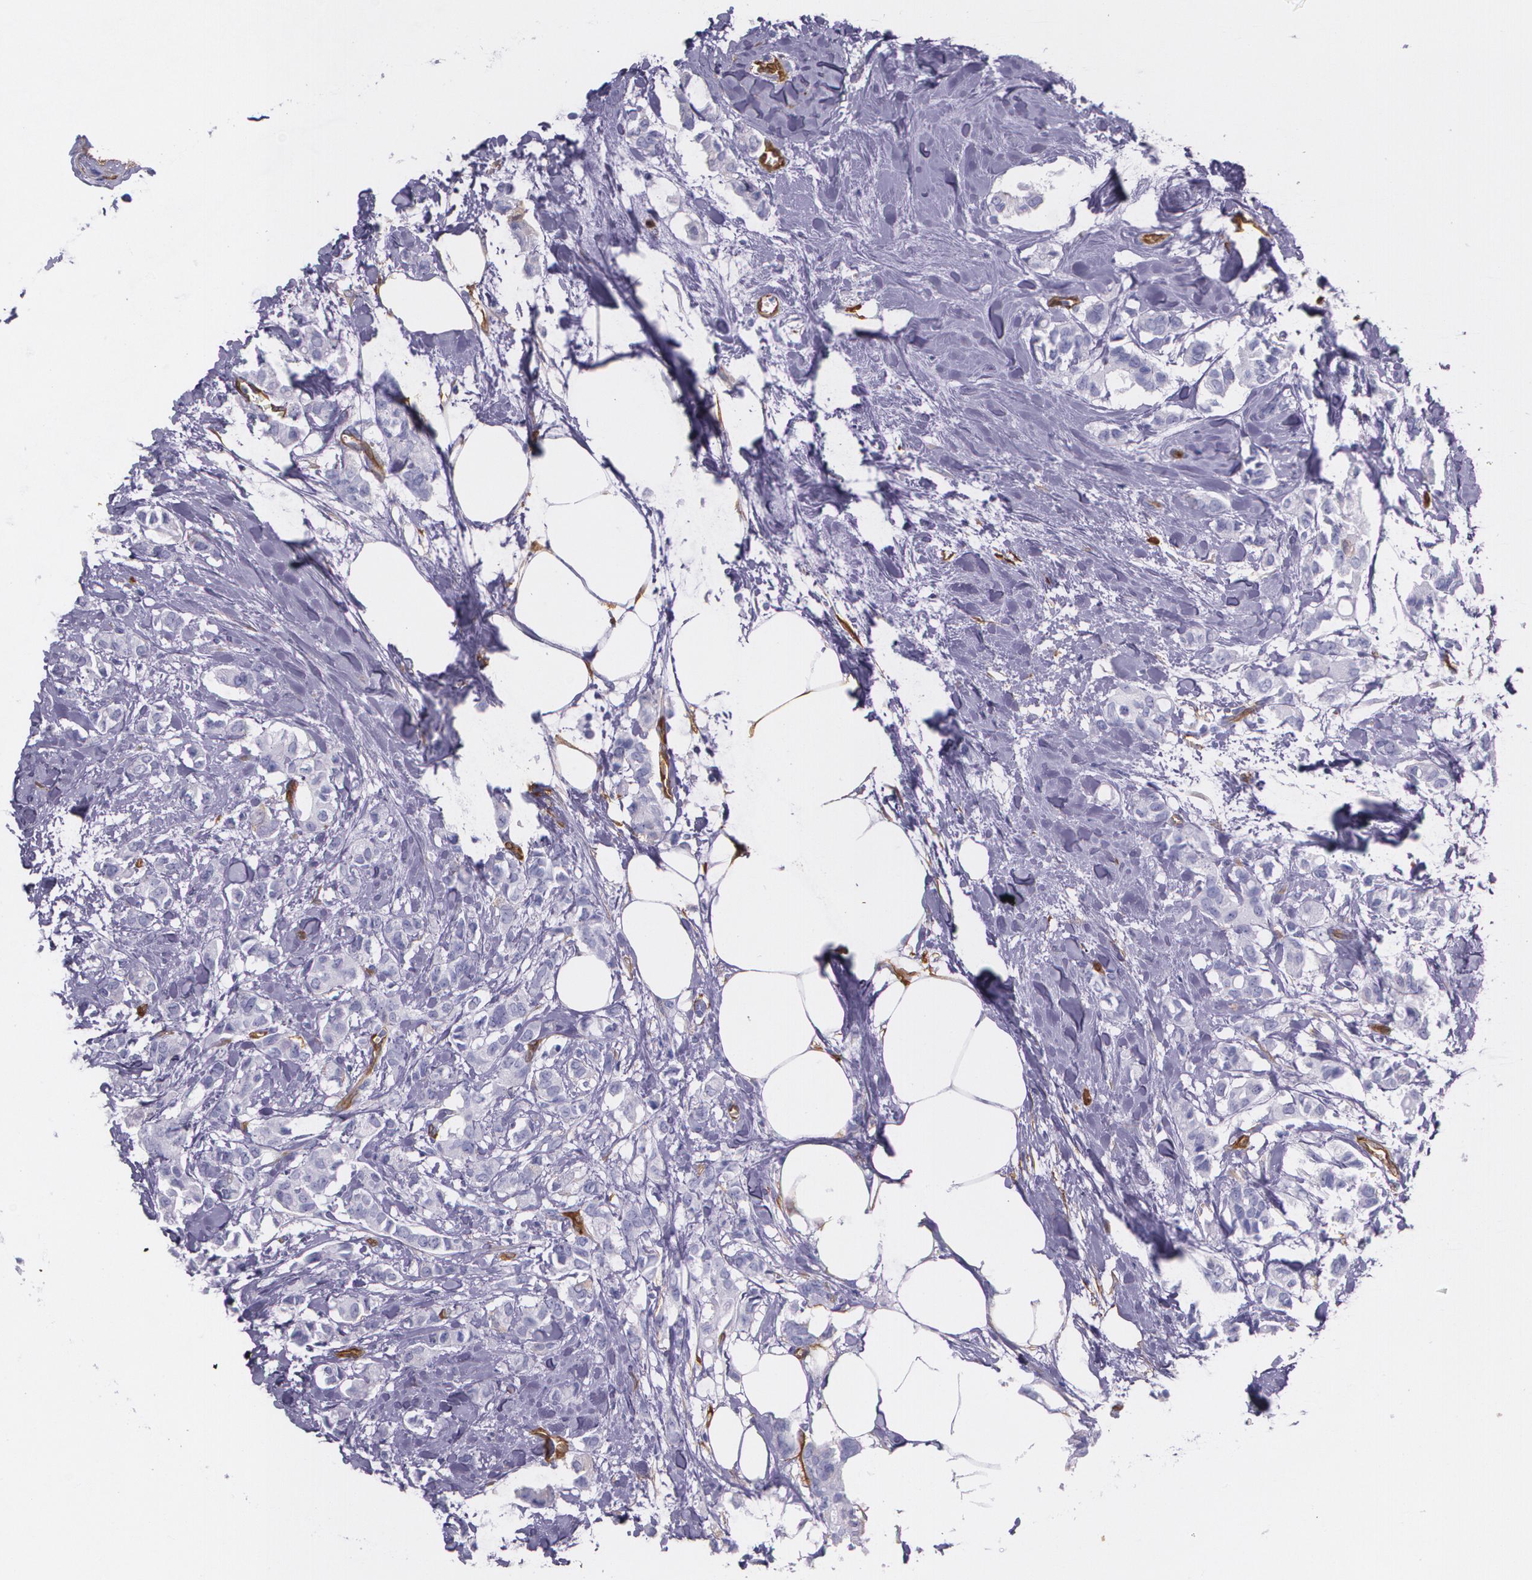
{"staining": {"intensity": "negative", "quantity": "none", "location": "none"}, "tissue": "breast cancer", "cell_type": "Tumor cells", "image_type": "cancer", "snomed": [{"axis": "morphology", "description": "Duct carcinoma"}, {"axis": "topography", "description": "Breast"}], "caption": "Protein analysis of intraductal carcinoma (breast) reveals no significant positivity in tumor cells.", "gene": "MMP2", "patient": {"sex": "female", "age": 84}}